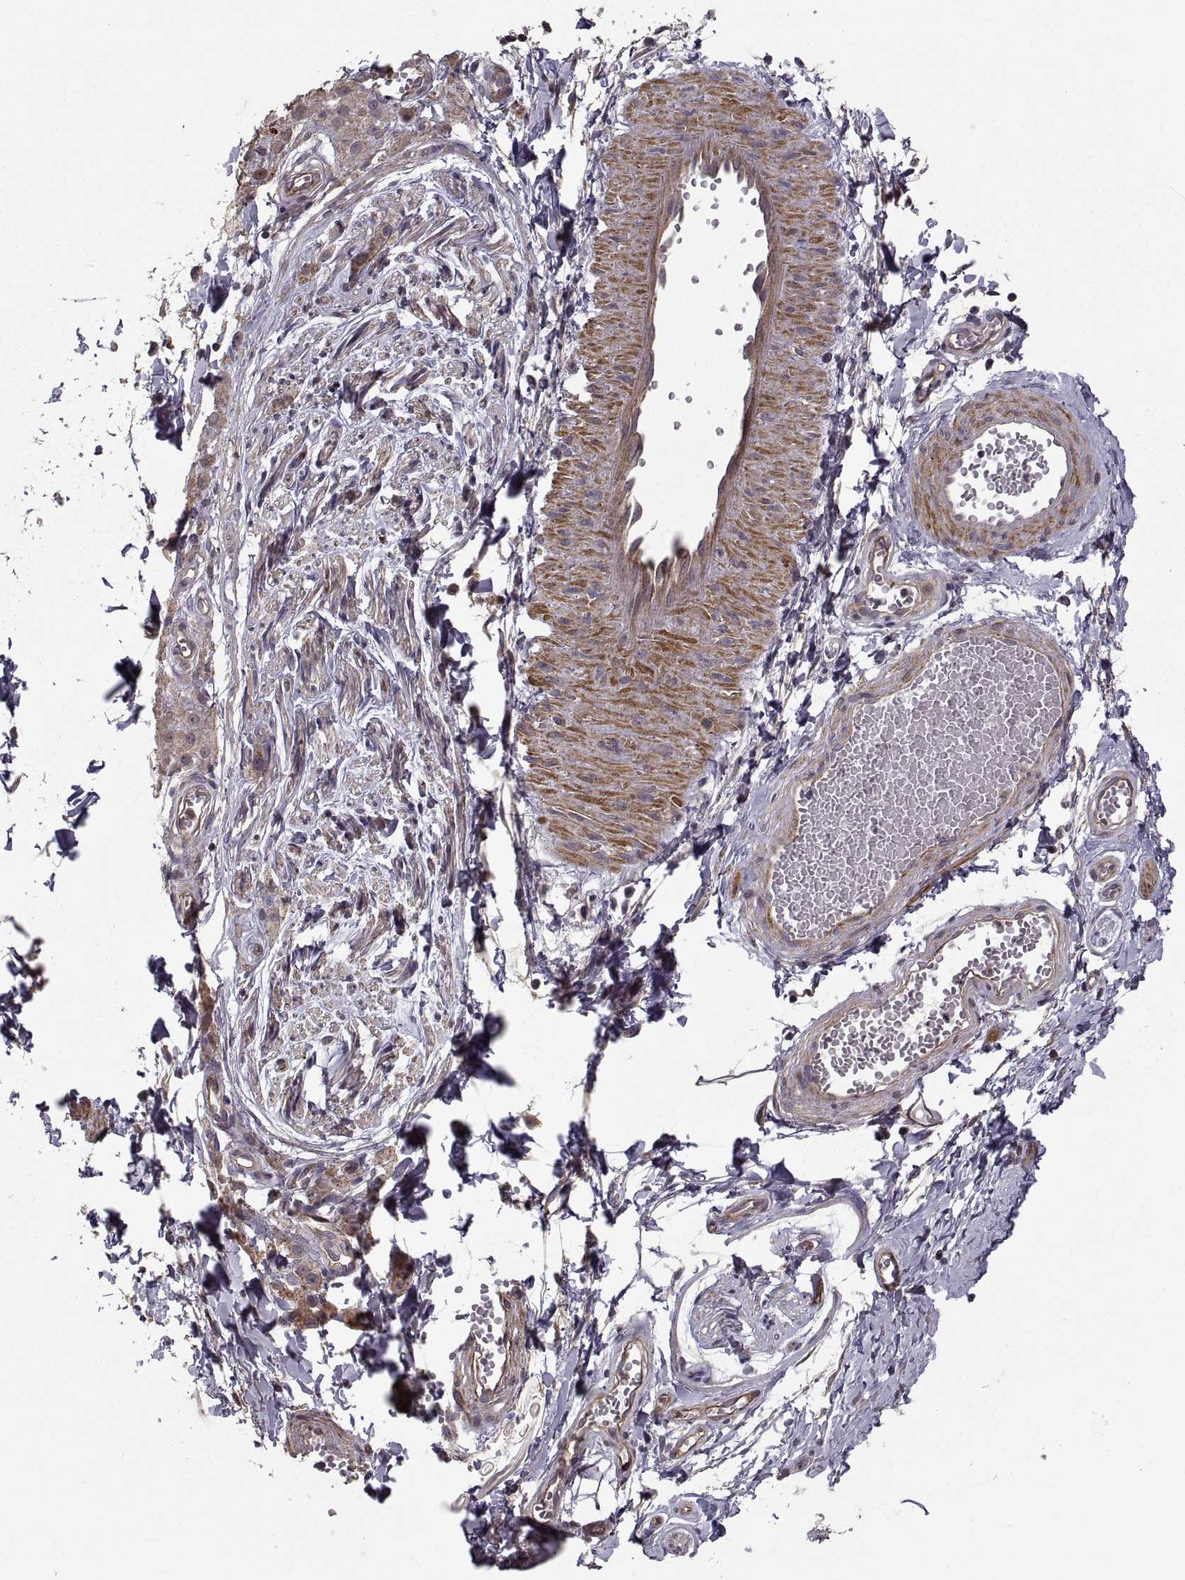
{"staining": {"intensity": "negative", "quantity": "none", "location": "none"}, "tissue": "adipose tissue", "cell_type": "Adipocytes", "image_type": "normal", "snomed": [{"axis": "morphology", "description": "Normal tissue, NOS"}, {"axis": "topography", "description": "Smooth muscle"}, {"axis": "topography", "description": "Peripheral nerve tissue"}], "caption": "Immunohistochemistry (IHC) histopathology image of benign adipose tissue: adipose tissue stained with DAB (3,3'-diaminobenzidine) reveals no significant protein positivity in adipocytes.", "gene": "PMM2", "patient": {"sex": "male", "age": 22}}